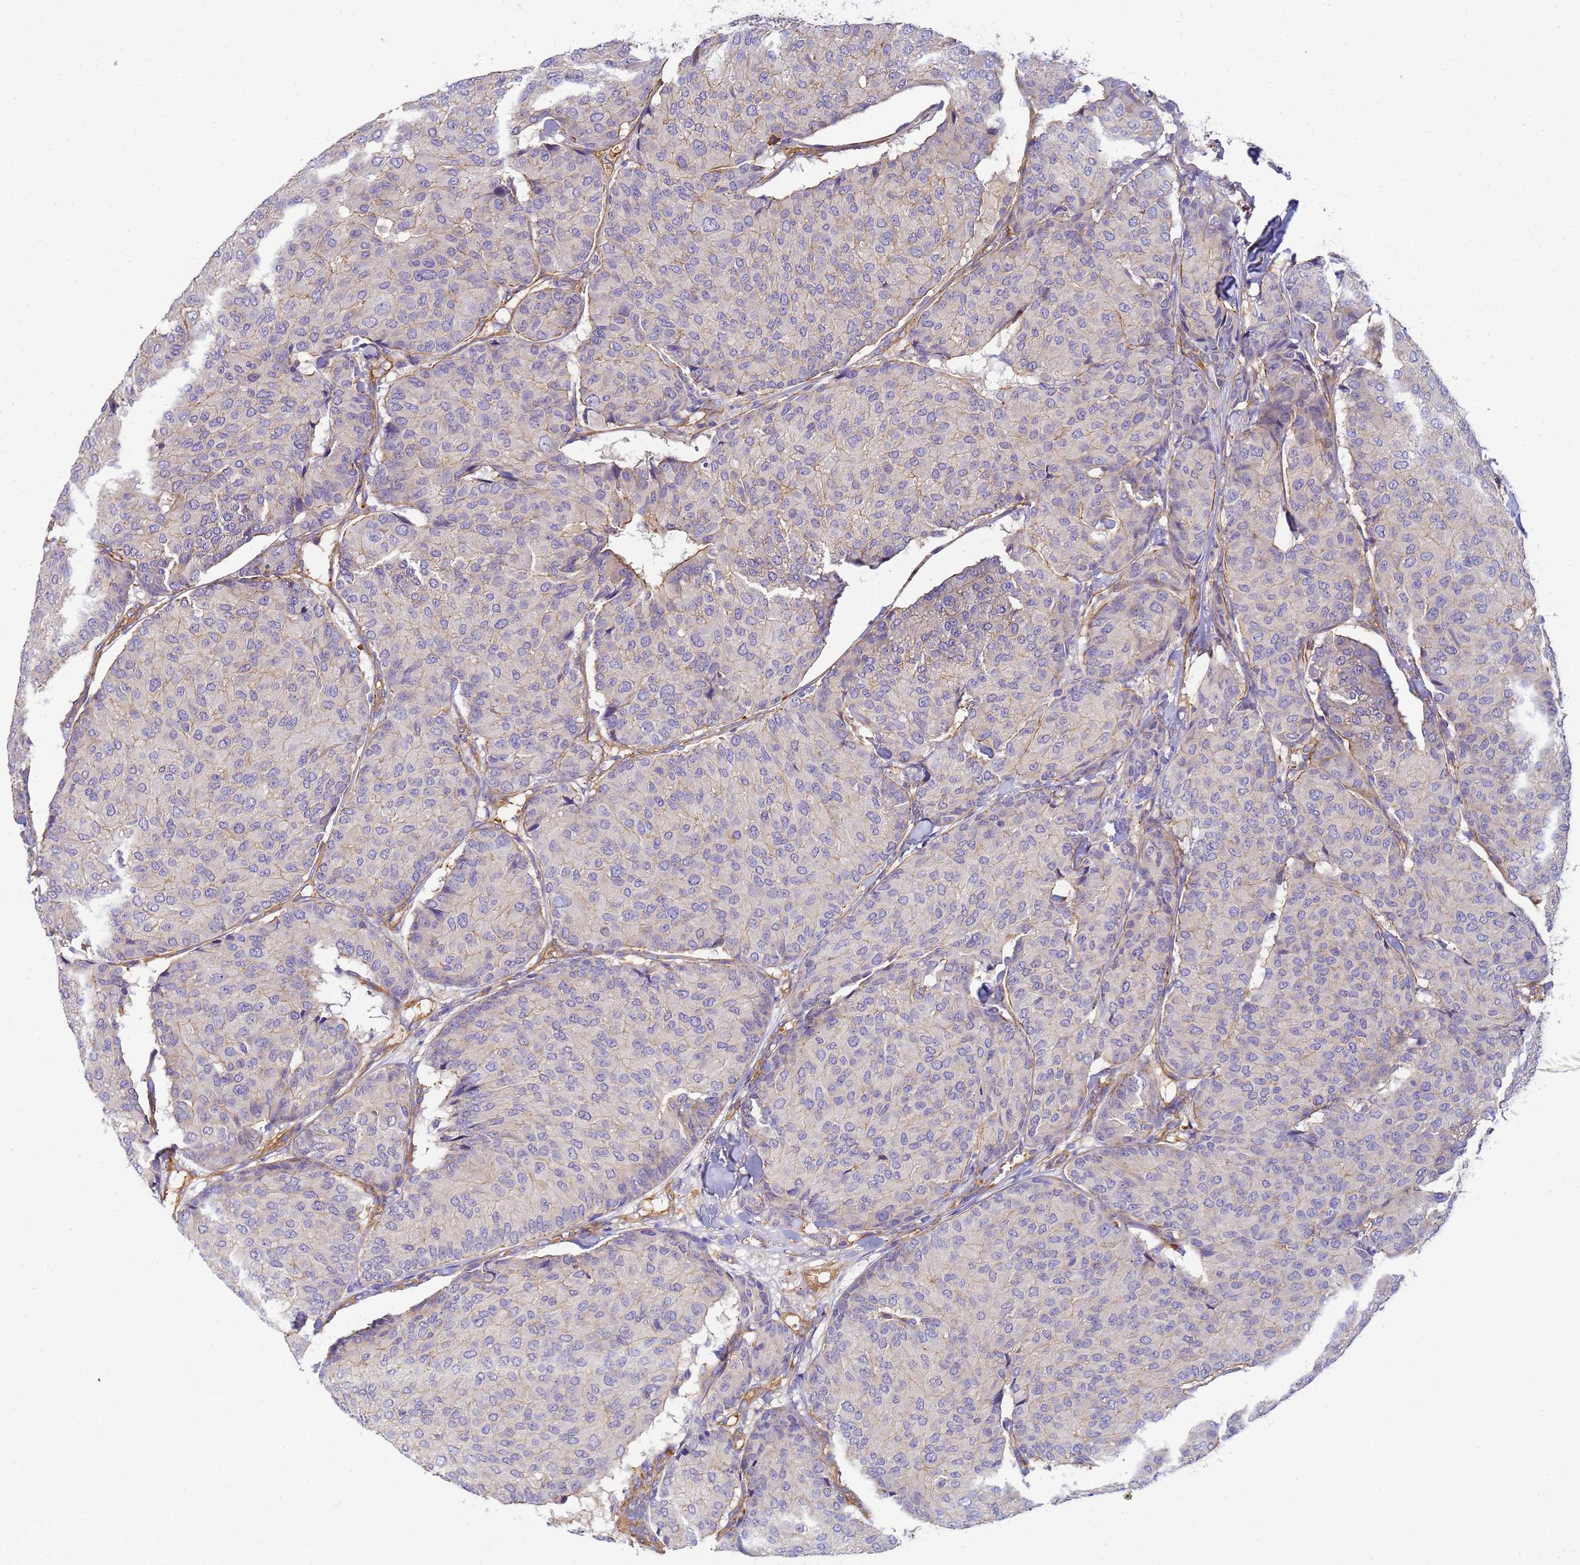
{"staining": {"intensity": "negative", "quantity": "none", "location": "none"}, "tissue": "breast cancer", "cell_type": "Tumor cells", "image_type": "cancer", "snomed": [{"axis": "morphology", "description": "Duct carcinoma"}, {"axis": "topography", "description": "Breast"}], "caption": "Tumor cells show no significant staining in breast cancer (infiltrating ductal carcinoma).", "gene": "MYL12A", "patient": {"sex": "female", "age": 75}}